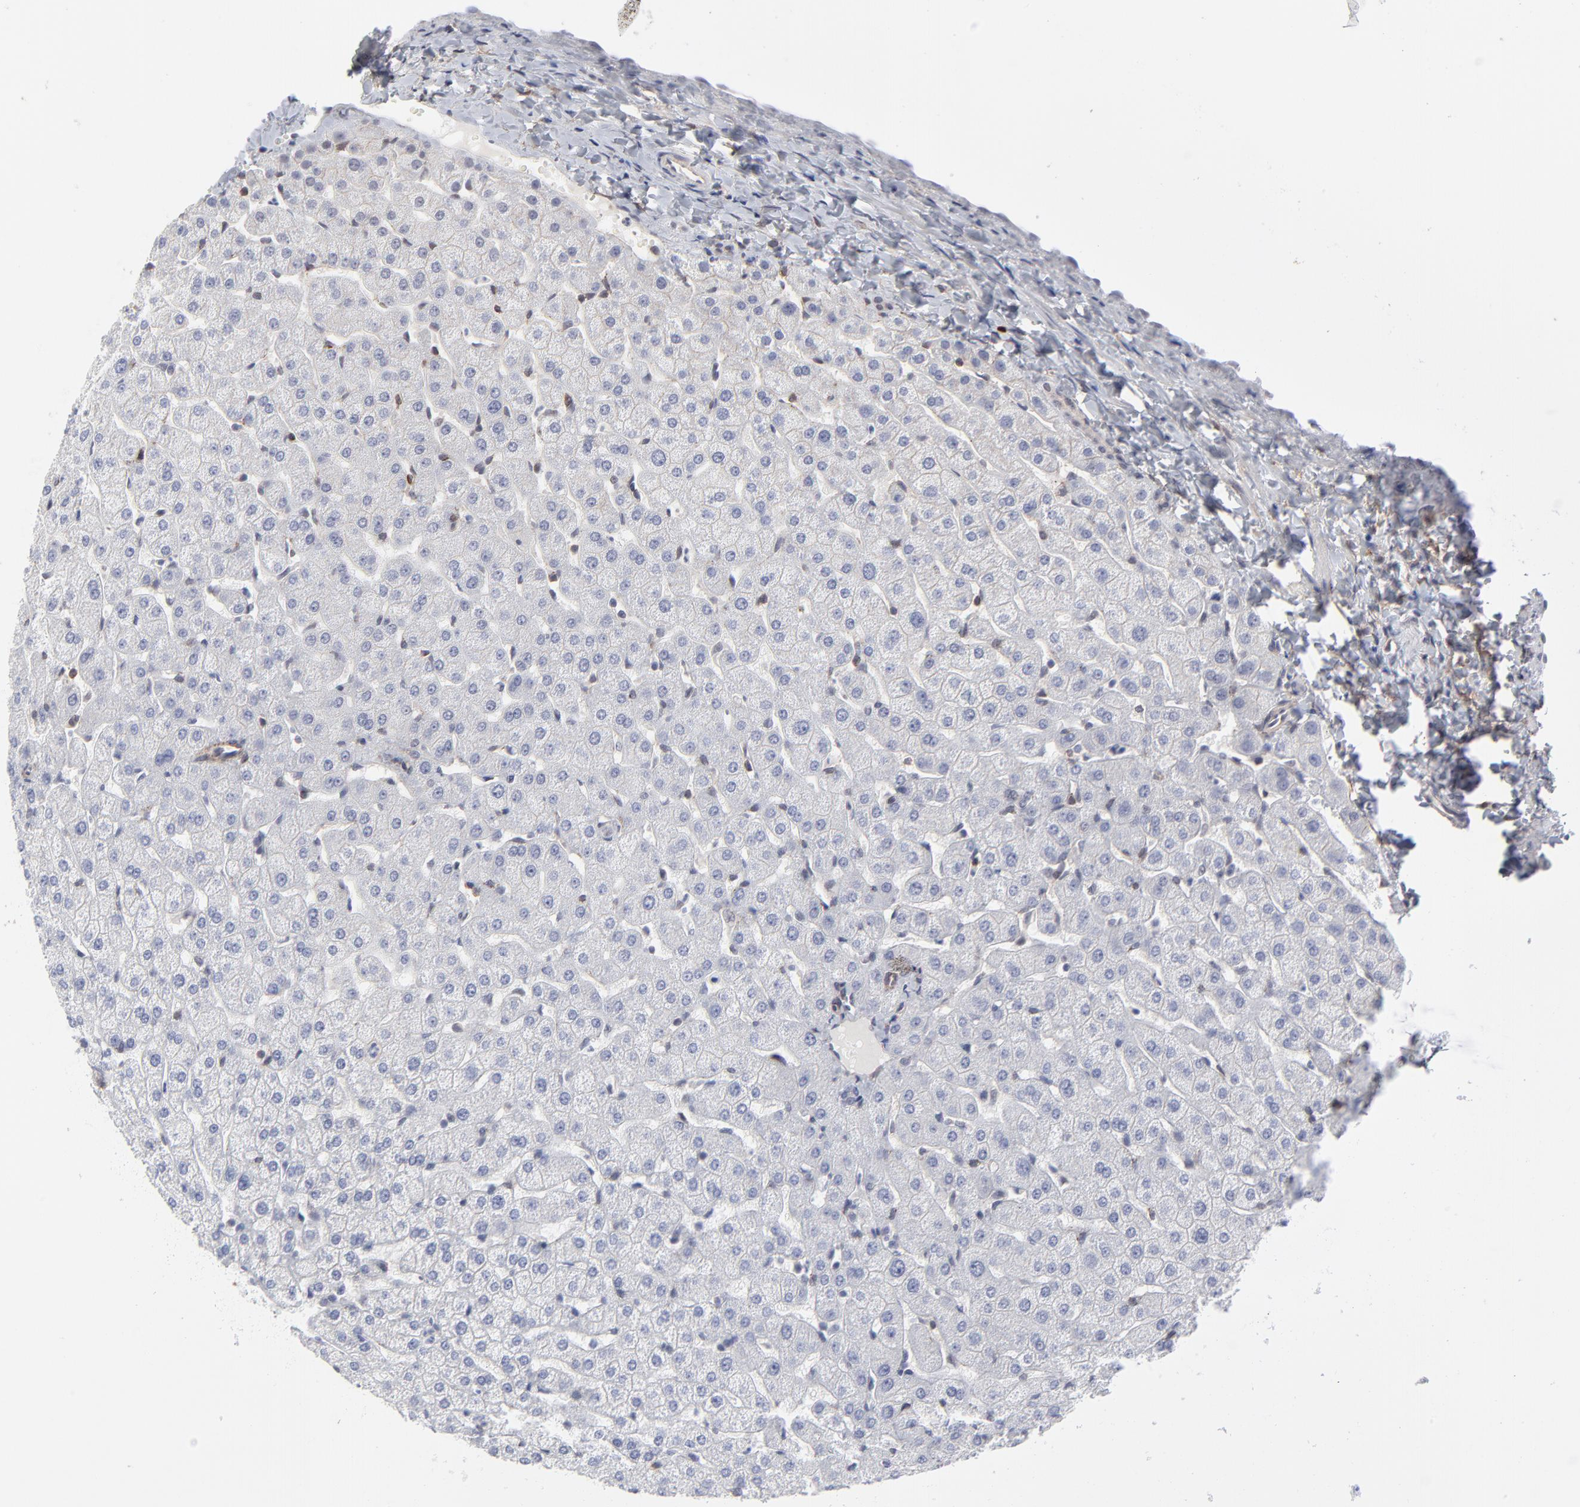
{"staining": {"intensity": "negative", "quantity": "none", "location": "none"}, "tissue": "liver", "cell_type": "Cholangiocytes", "image_type": "normal", "snomed": [{"axis": "morphology", "description": "Normal tissue, NOS"}, {"axis": "morphology", "description": "Fibrosis, NOS"}, {"axis": "topography", "description": "Liver"}], "caption": "The photomicrograph shows no significant positivity in cholangiocytes of liver. (DAB (3,3'-diaminobenzidine) immunohistochemistry (IHC), high magnification).", "gene": "NBN", "patient": {"sex": "female", "age": 29}}